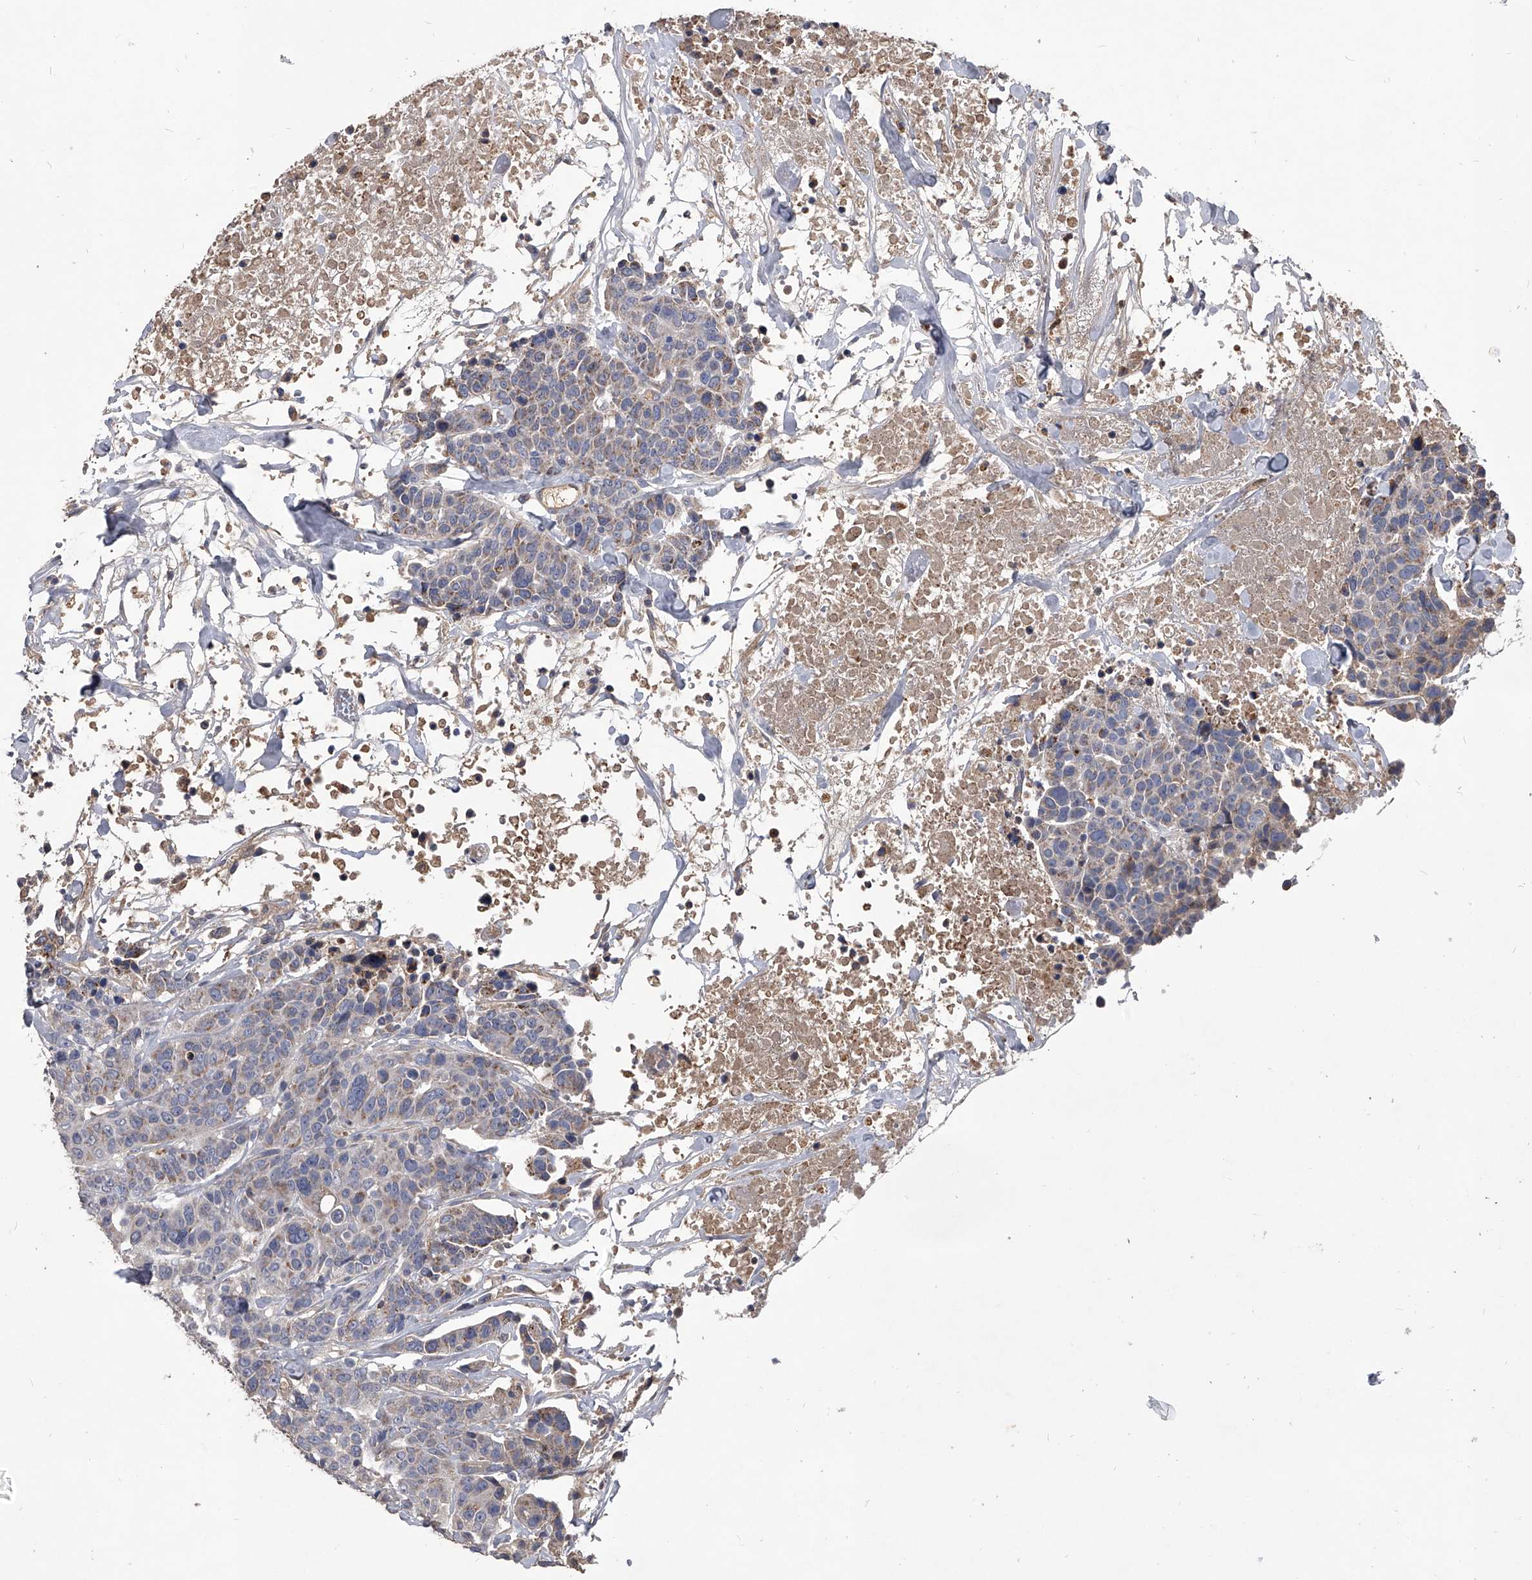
{"staining": {"intensity": "weak", "quantity": "<25%", "location": "cytoplasmic/membranous"}, "tissue": "breast cancer", "cell_type": "Tumor cells", "image_type": "cancer", "snomed": [{"axis": "morphology", "description": "Duct carcinoma"}, {"axis": "topography", "description": "Breast"}], "caption": "An image of human invasive ductal carcinoma (breast) is negative for staining in tumor cells.", "gene": "NRP1", "patient": {"sex": "female", "age": 37}}